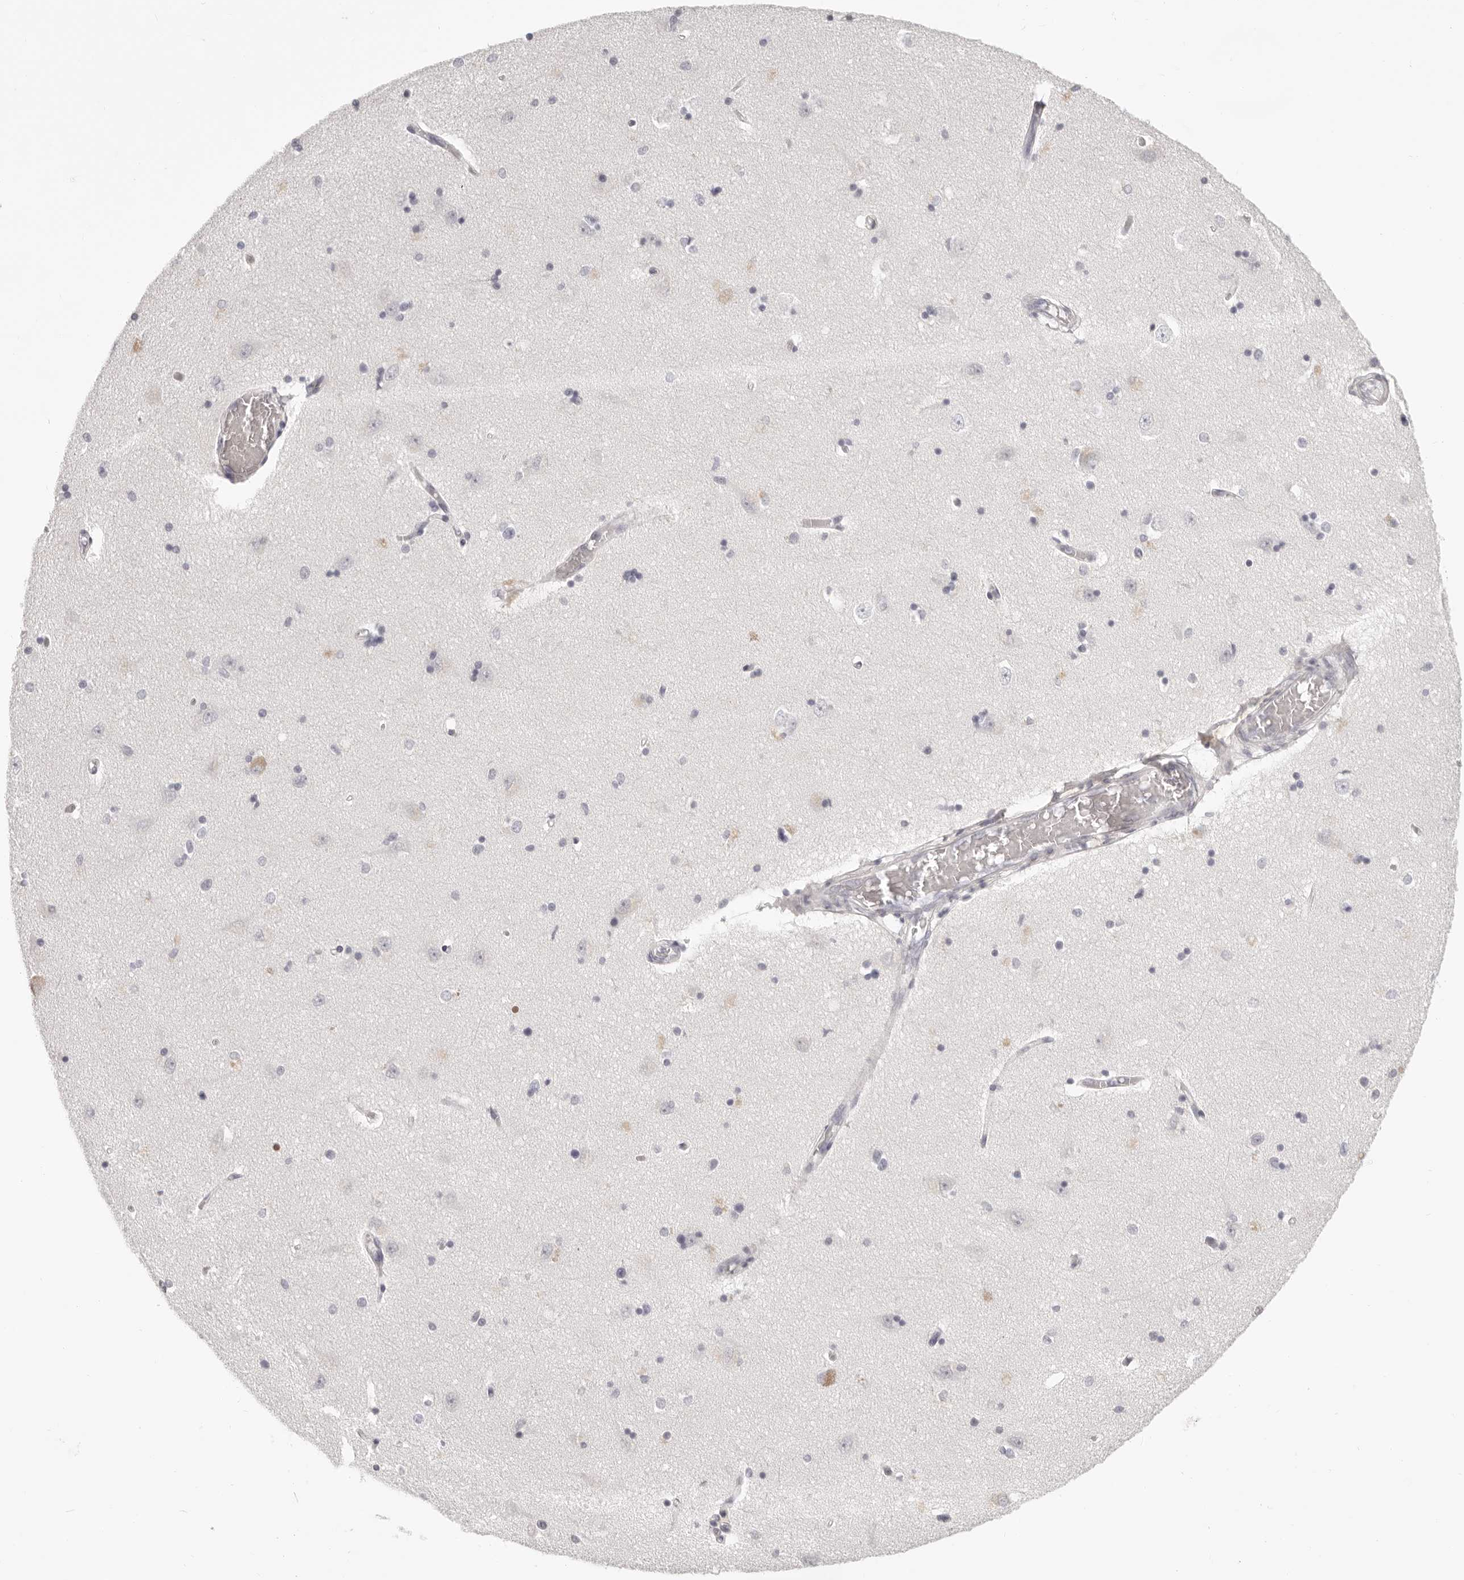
{"staining": {"intensity": "weak", "quantity": "<25%", "location": "cytoplasmic/membranous"}, "tissue": "hippocampus", "cell_type": "Glial cells", "image_type": "normal", "snomed": [{"axis": "morphology", "description": "Normal tissue, NOS"}, {"axis": "topography", "description": "Hippocampus"}], "caption": "This is an immunohistochemistry (IHC) histopathology image of normal hippocampus. There is no positivity in glial cells.", "gene": "FABP1", "patient": {"sex": "male", "age": 45}}